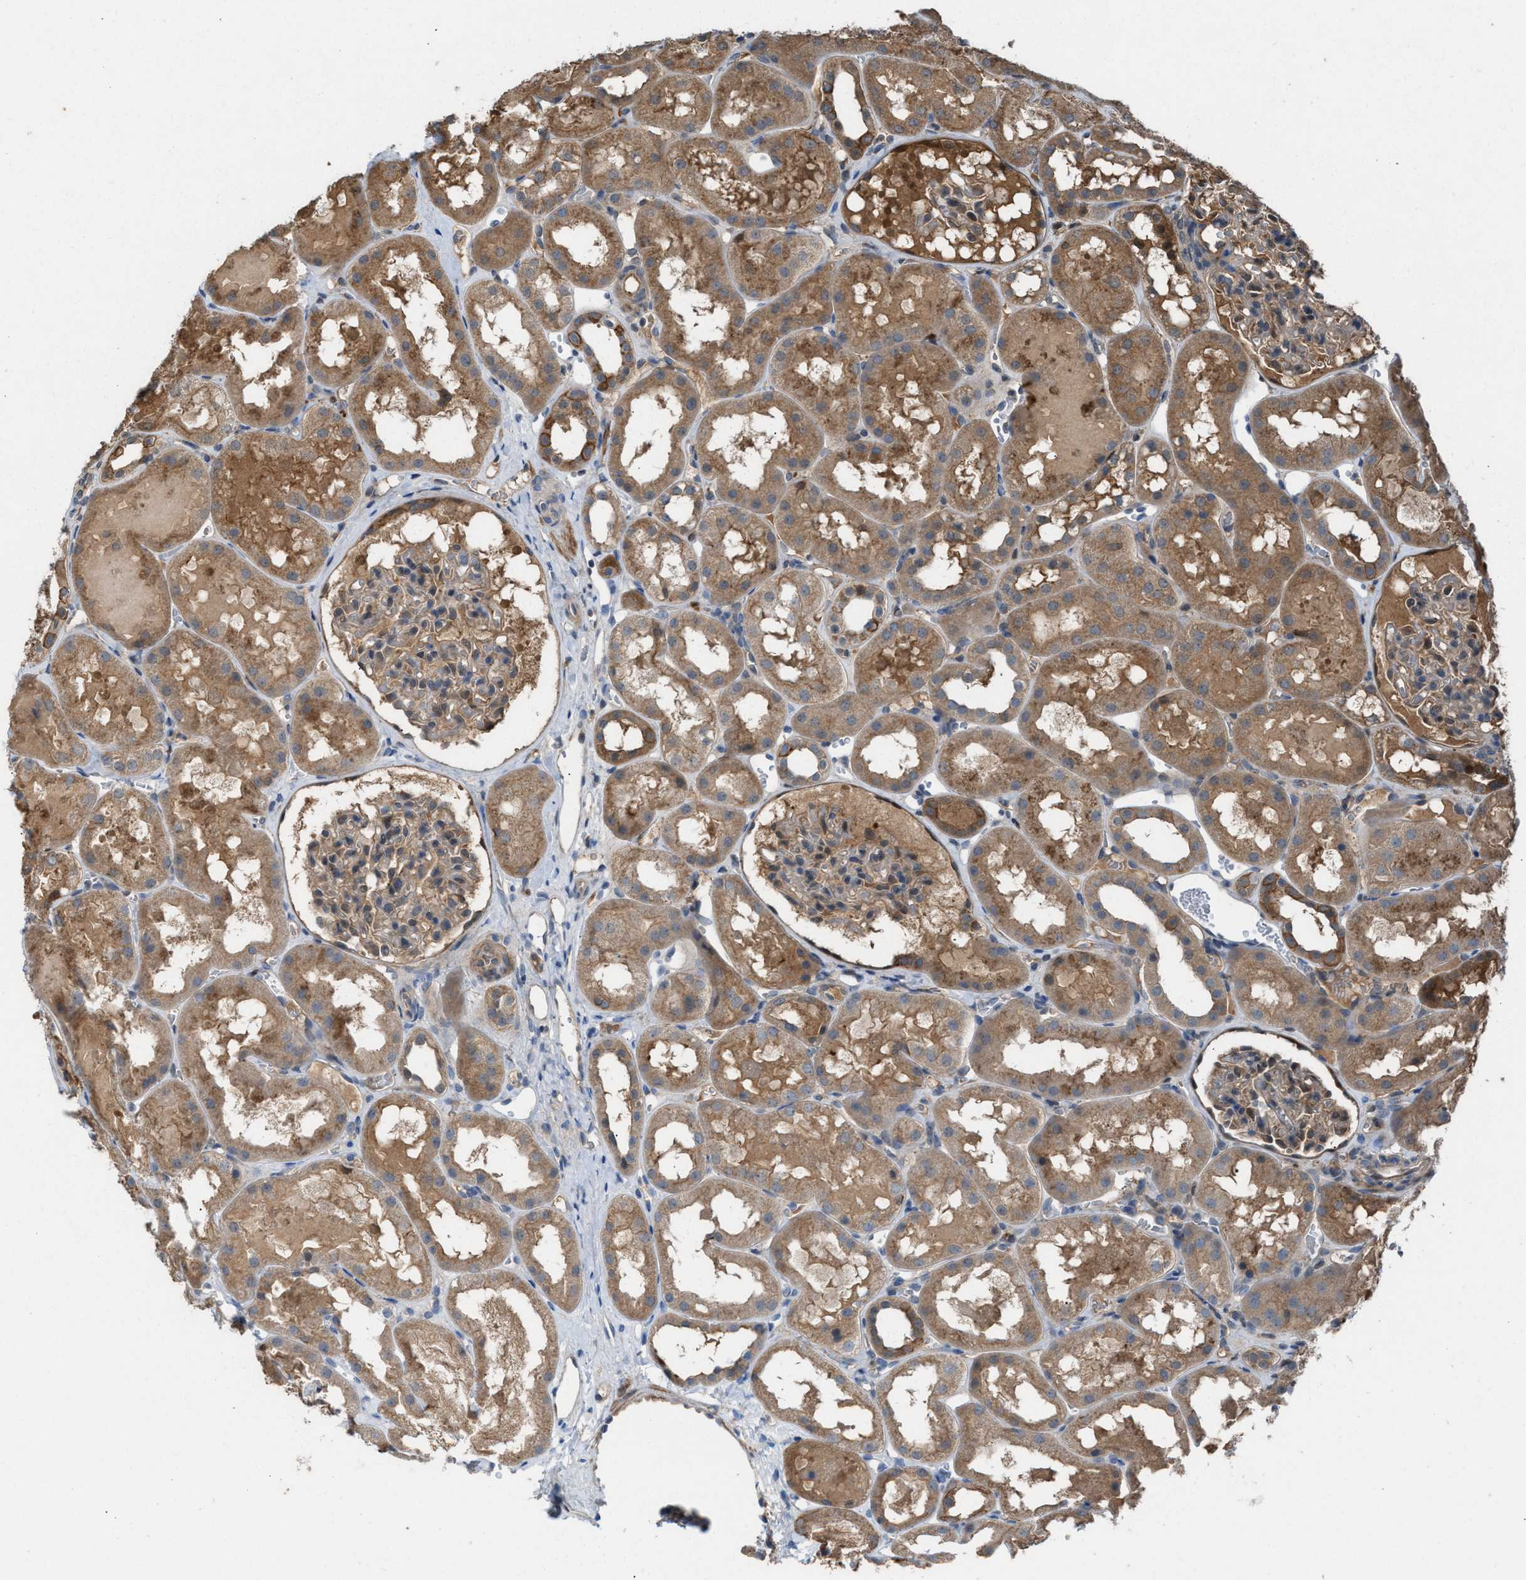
{"staining": {"intensity": "weak", "quantity": ">75%", "location": "cytoplasmic/membranous"}, "tissue": "kidney", "cell_type": "Cells in glomeruli", "image_type": "normal", "snomed": [{"axis": "morphology", "description": "Normal tissue, NOS"}, {"axis": "topography", "description": "Kidney"}, {"axis": "topography", "description": "Urinary bladder"}], "caption": "Immunohistochemical staining of benign human kidney exhibits weak cytoplasmic/membranous protein staining in approximately >75% of cells in glomeruli.", "gene": "TPK1", "patient": {"sex": "male", "age": 16}}